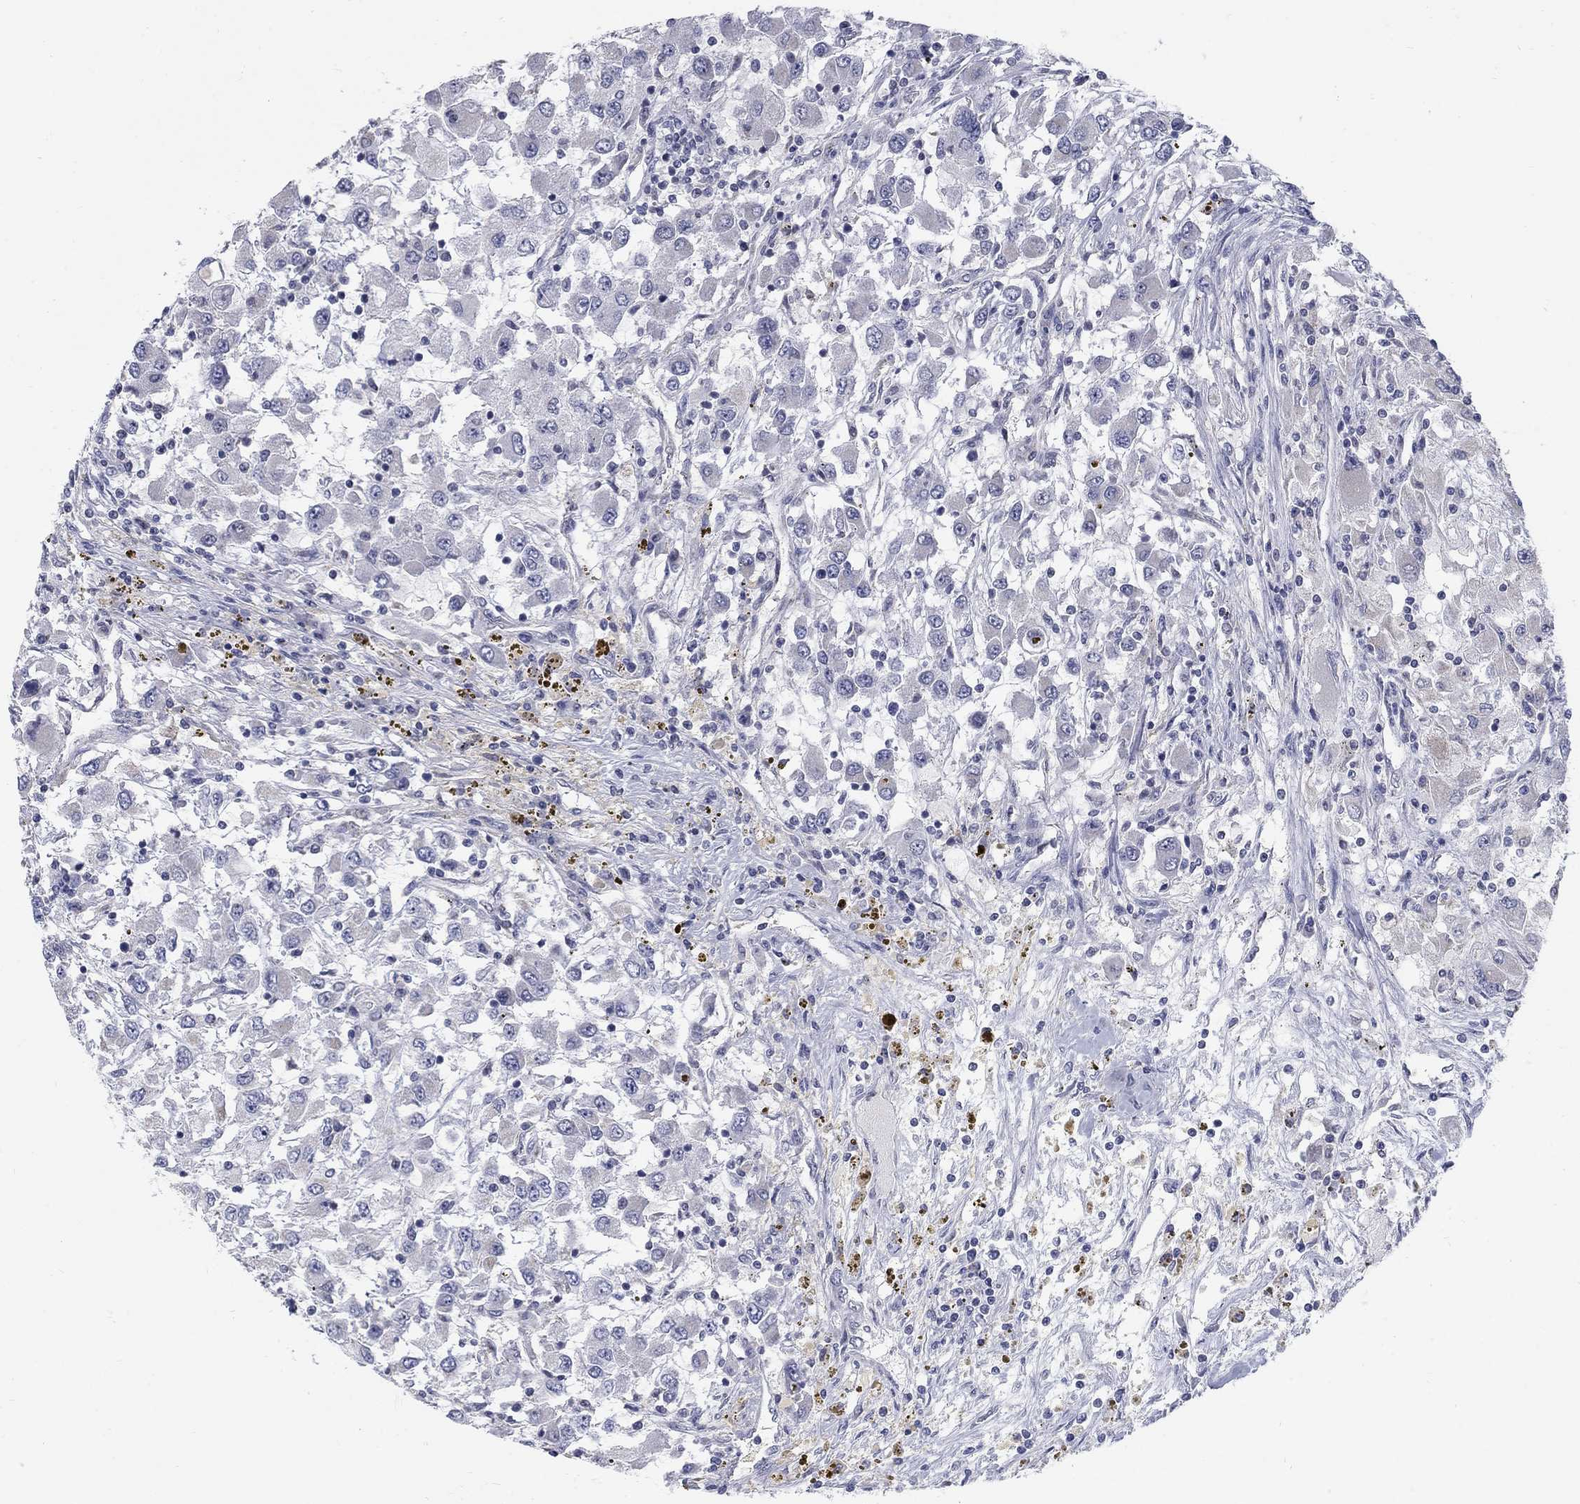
{"staining": {"intensity": "negative", "quantity": "none", "location": "none"}, "tissue": "renal cancer", "cell_type": "Tumor cells", "image_type": "cancer", "snomed": [{"axis": "morphology", "description": "Adenocarcinoma, NOS"}, {"axis": "topography", "description": "Kidney"}], "caption": "The histopathology image displays no significant positivity in tumor cells of renal cancer.", "gene": "GCFC2", "patient": {"sex": "female", "age": 67}}